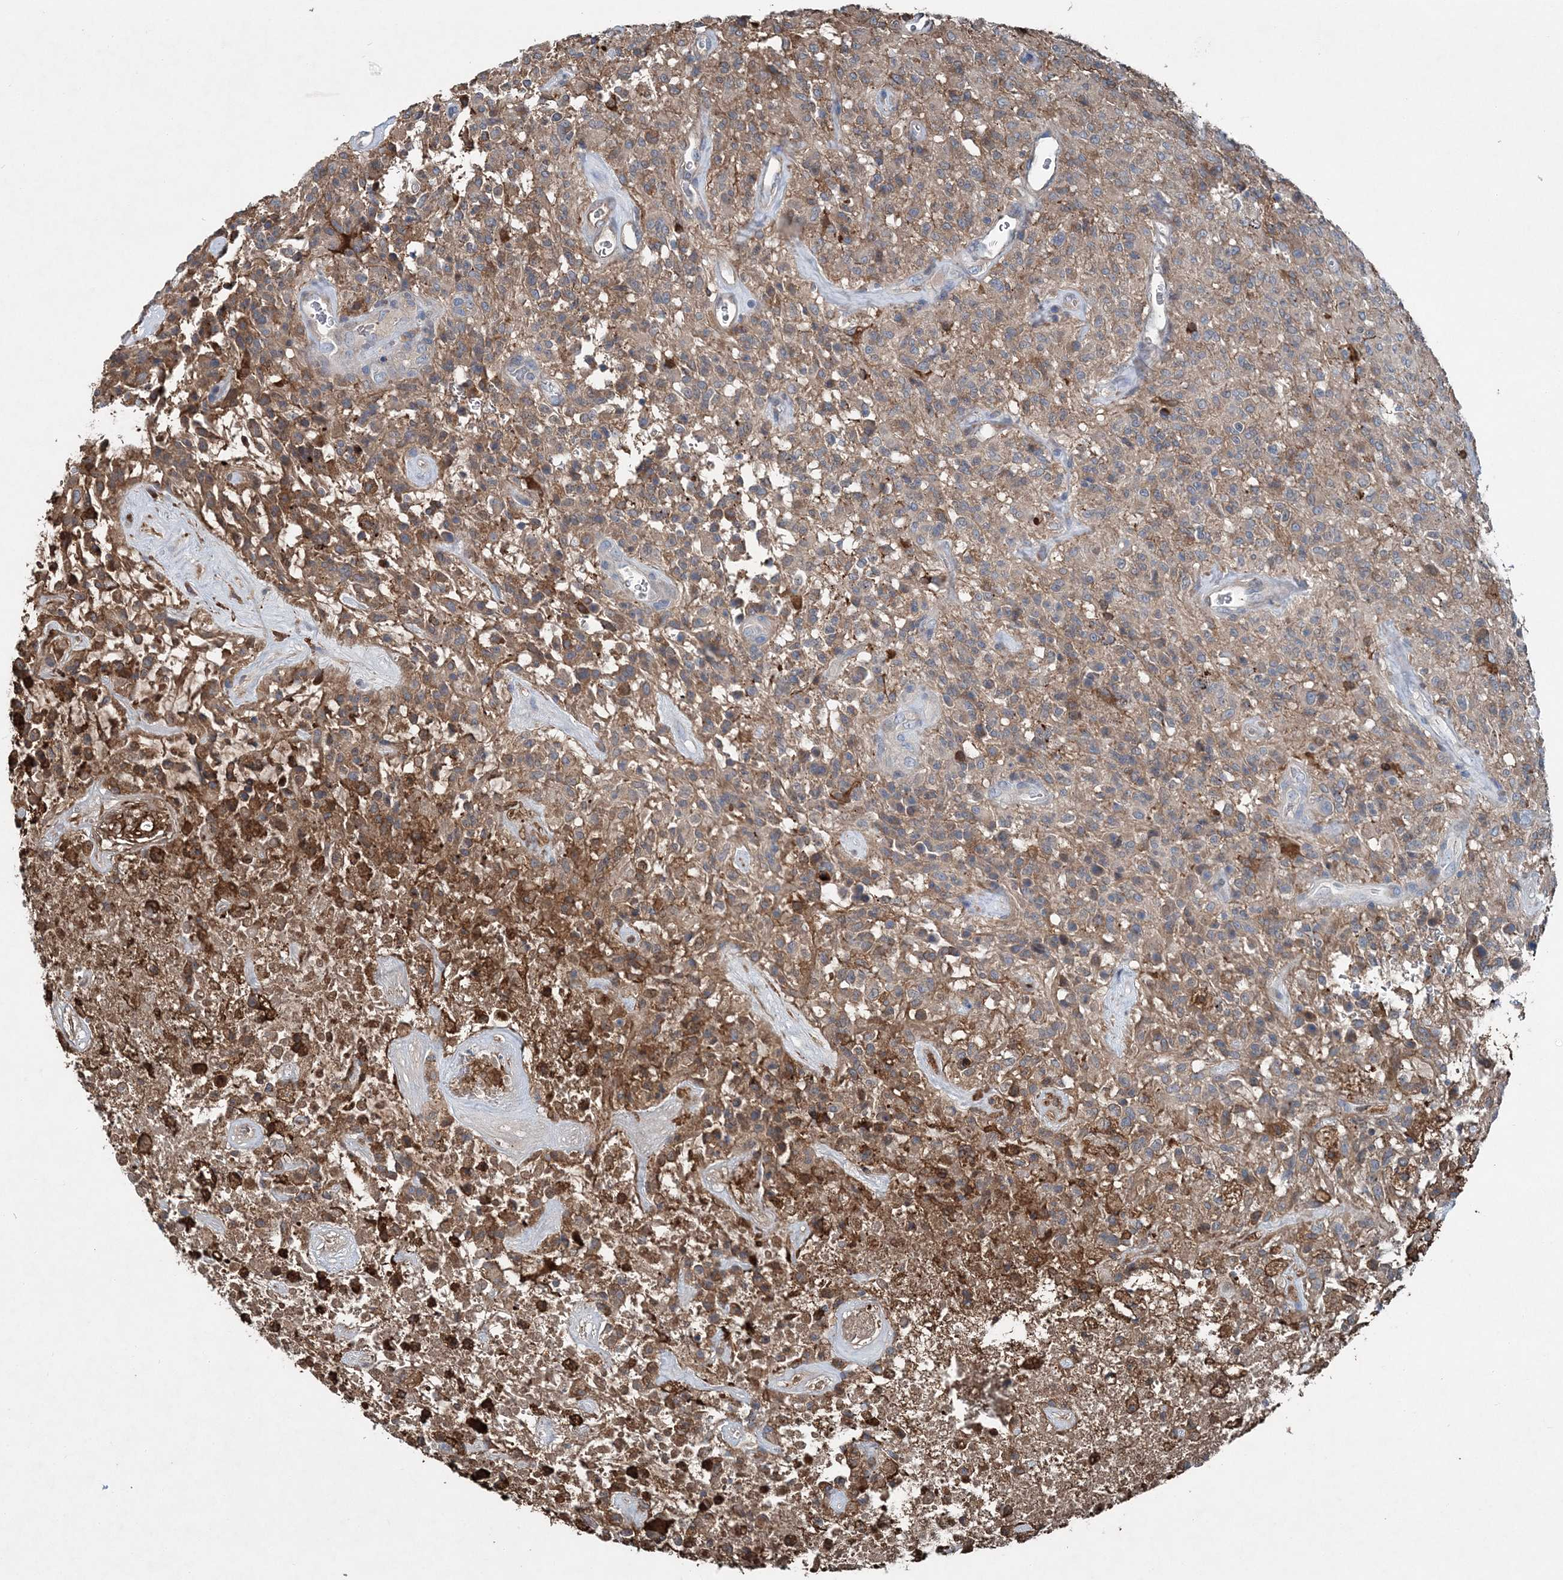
{"staining": {"intensity": "weak", "quantity": "25%-75%", "location": "cytoplasmic/membranous"}, "tissue": "glioma", "cell_type": "Tumor cells", "image_type": "cancer", "snomed": [{"axis": "morphology", "description": "Glioma, malignant, High grade"}, {"axis": "topography", "description": "Brain"}], "caption": "Immunohistochemistry histopathology image of neoplastic tissue: human glioma stained using IHC demonstrates low levels of weak protein expression localized specifically in the cytoplasmic/membranous of tumor cells, appearing as a cytoplasmic/membranous brown color.", "gene": "SPOPL", "patient": {"sex": "female", "age": 57}}